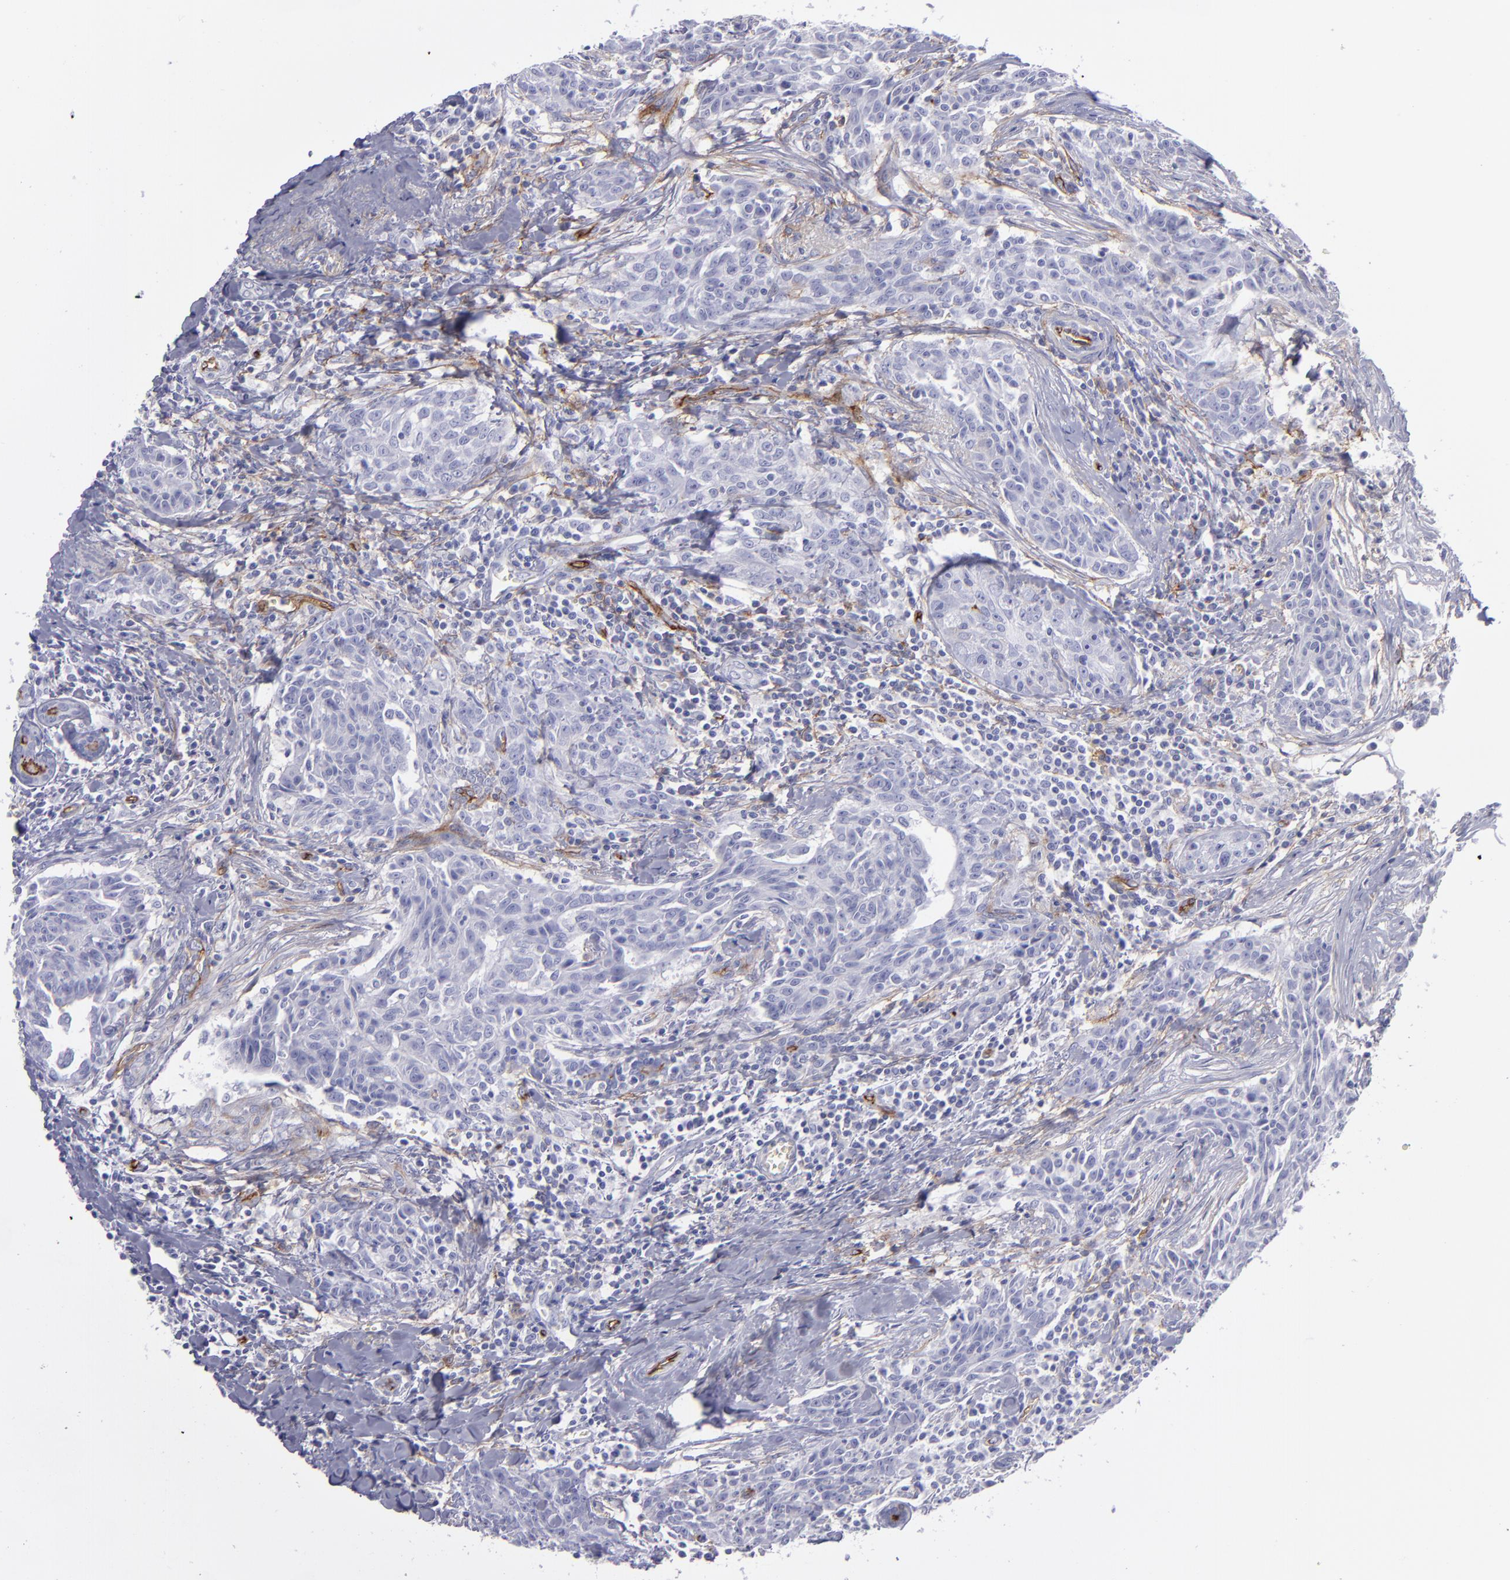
{"staining": {"intensity": "moderate", "quantity": "<25%", "location": "cytoplasmic/membranous"}, "tissue": "breast cancer", "cell_type": "Tumor cells", "image_type": "cancer", "snomed": [{"axis": "morphology", "description": "Duct carcinoma"}, {"axis": "topography", "description": "Breast"}], "caption": "Breast cancer tissue exhibits moderate cytoplasmic/membranous positivity in approximately <25% of tumor cells", "gene": "ACE", "patient": {"sex": "female", "age": 50}}